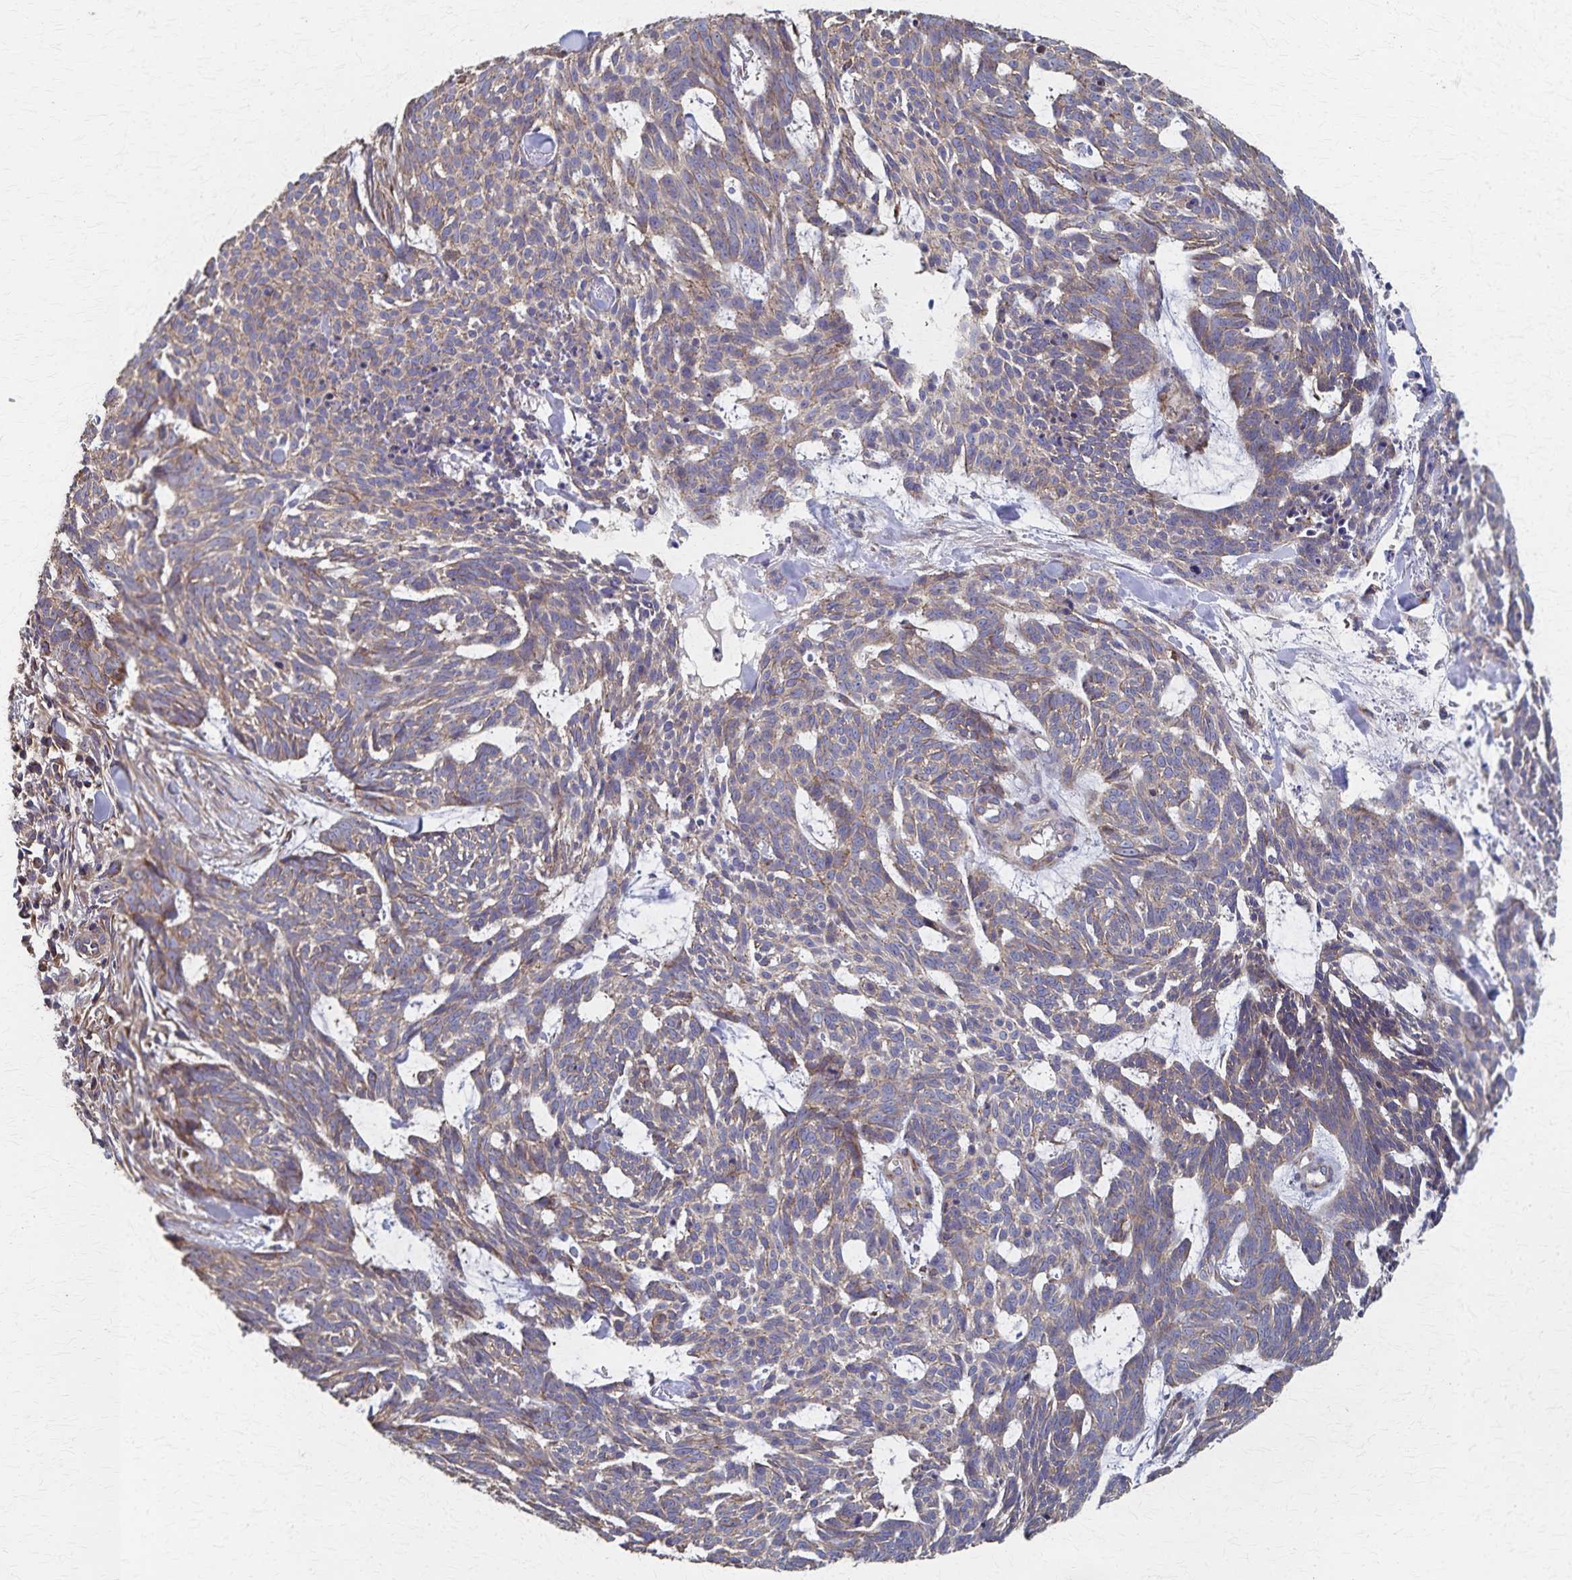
{"staining": {"intensity": "weak", "quantity": ">75%", "location": "cytoplasmic/membranous"}, "tissue": "skin cancer", "cell_type": "Tumor cells", "image_type": "cancer", "snomed": [{"axis": "morphology", "description": "Basal cell carcinoma"}, {"axis": "topography", "description": "Skin"}], "caption": "Weak cytoplasmic/membranous expression is identified in approximately >75% of tumor cells in skin cancer (basal cell carcinoma).", "gene": "PGAP2", "patient": {"sex": "female", "age": 93}}